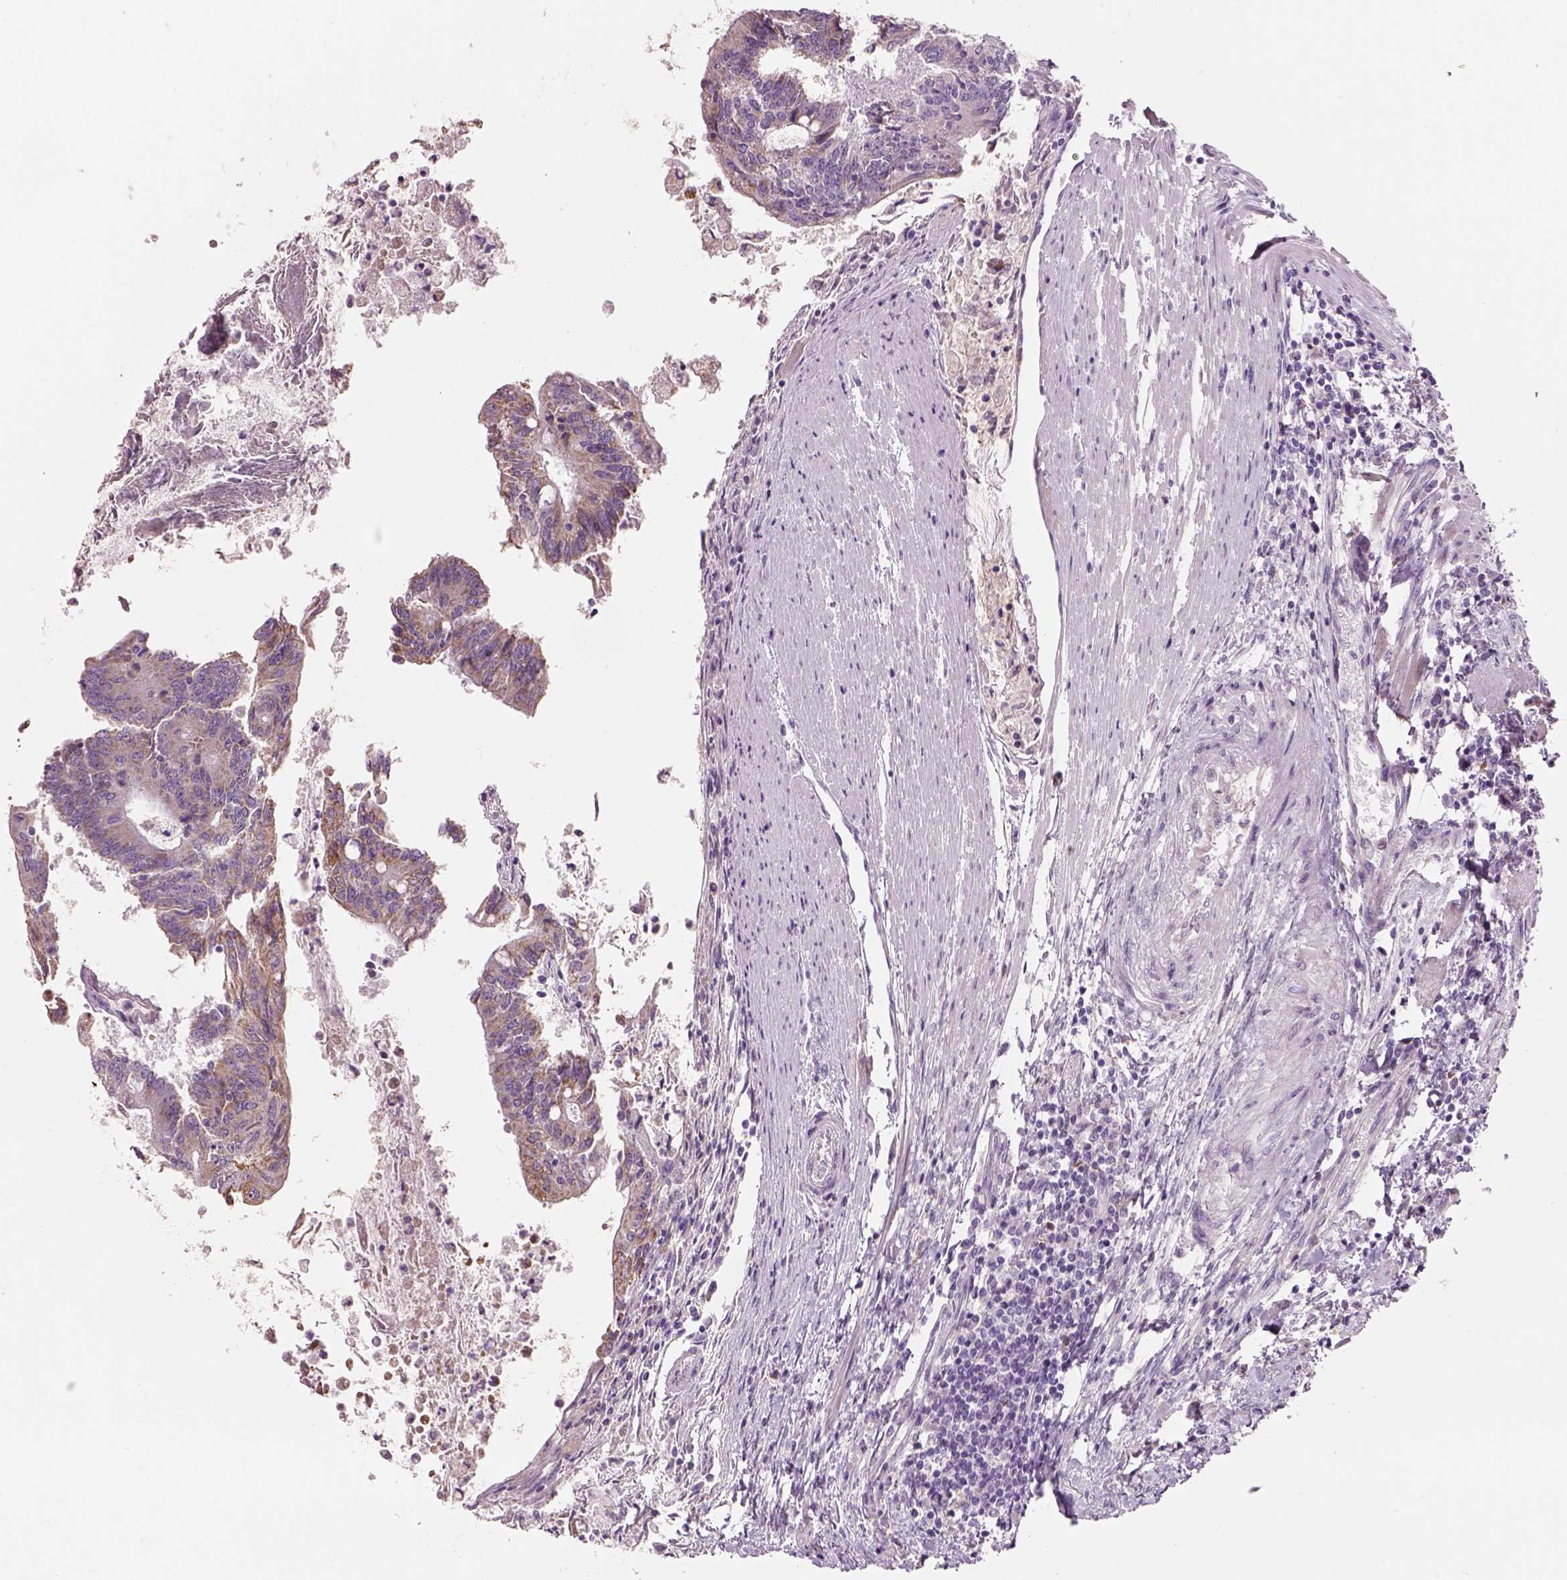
{"staining": {"intensity": "moderate", "quantity": "25%-75%", "location": "cytoplasmic/membranous"}, "tissue": "colorectal cancer", "cell_type": "Tumor cells", "image_type": "cancer", "snomed": [{"axis": "morphology", "description": "Adenocarcinoma, NOS"}, {"axis": "topography", "description": "Colon"}], "caption": "The photomicrograph reveals a brown stain indicating the presence of a protein in the cytoplasmic/membranous of tumor cells in colorectal cancer.", "gene": "IFT52", "patient": {"sex": "female", "age": 70}}